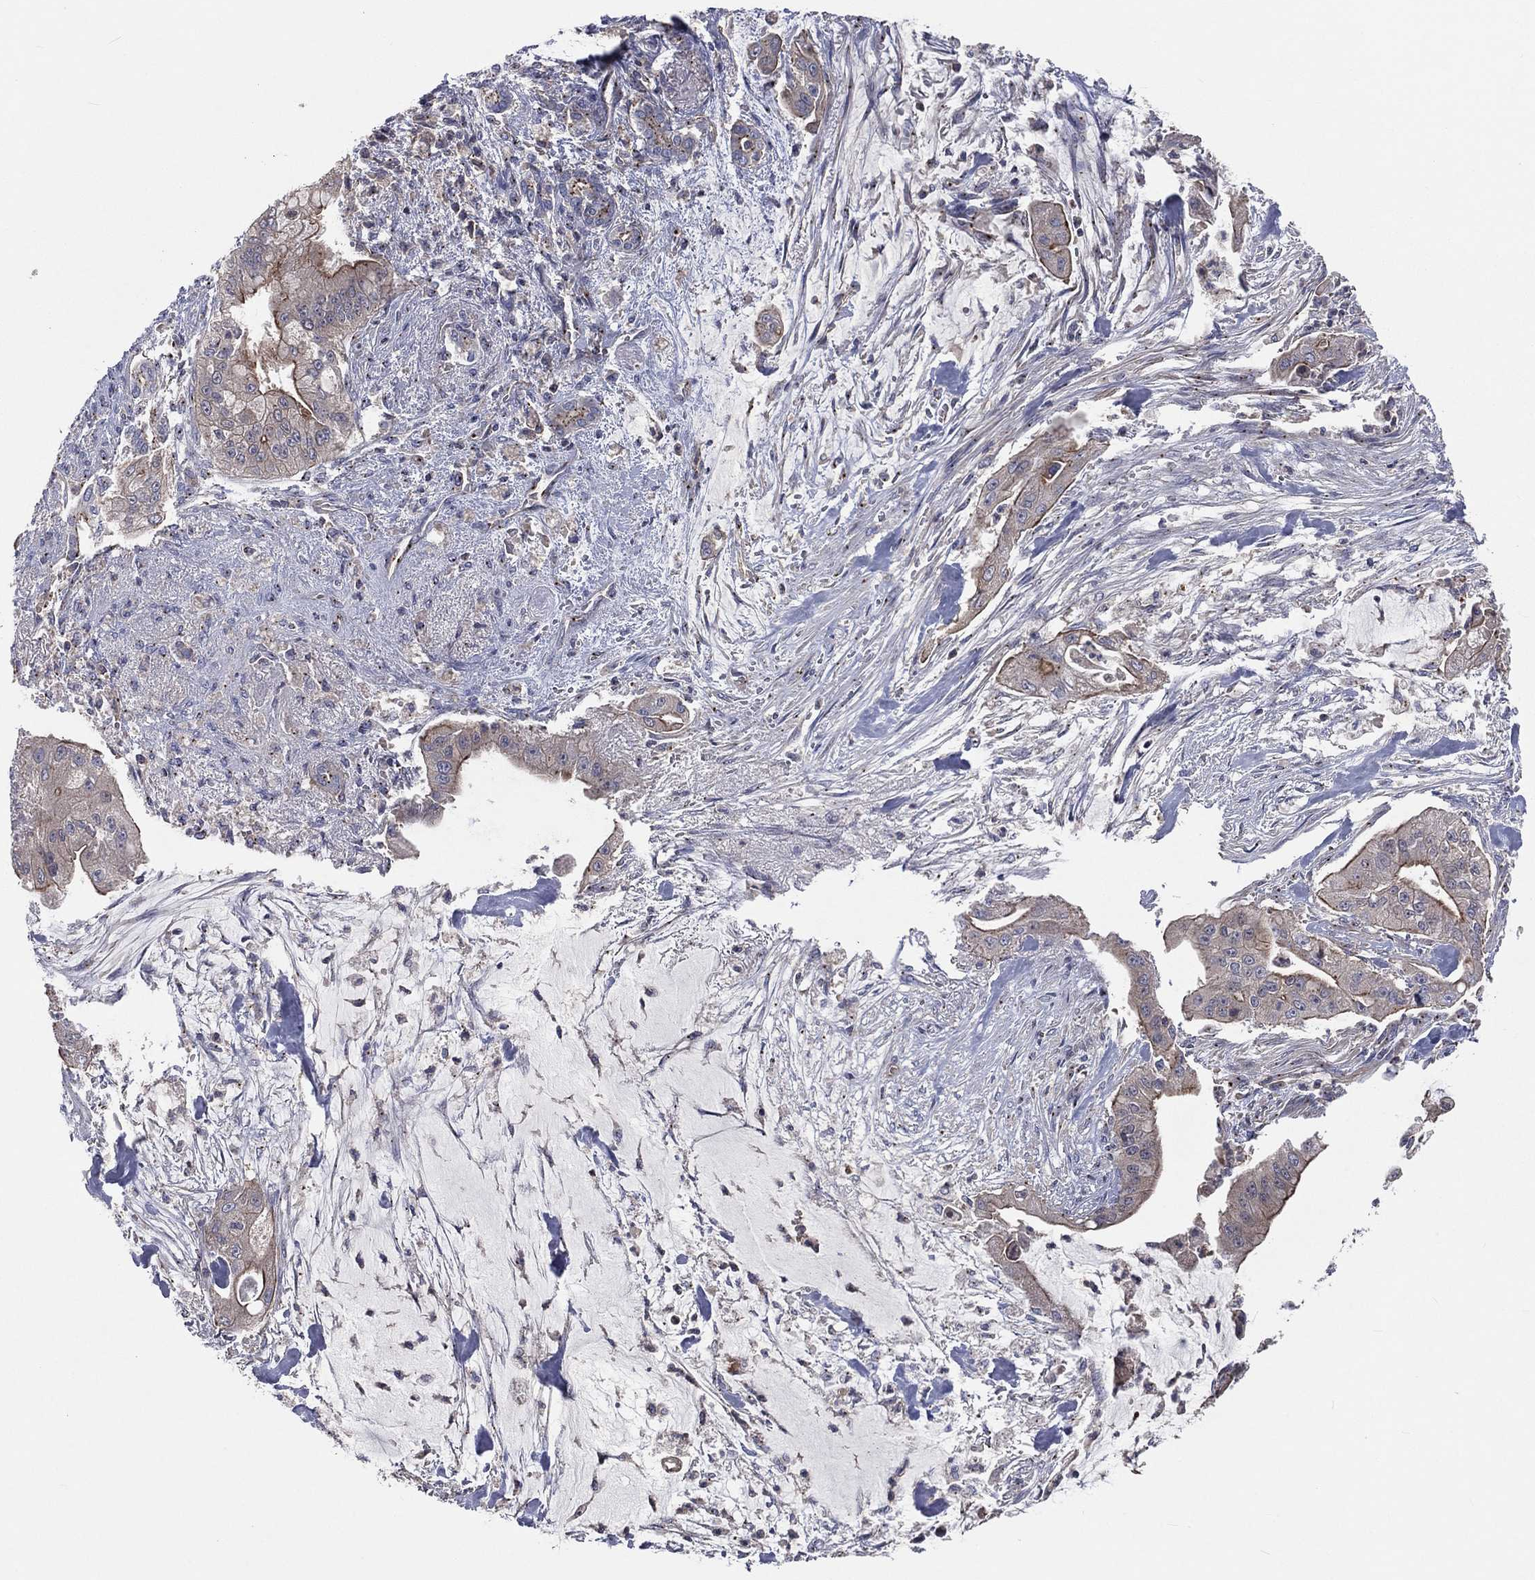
{"staining": {"intensity": "moderate", "quantity": "<25%", "location": "cytoplasmic/membranous"}, "tissue": "pancreatic cancer", "cell_type": "Tumor cells", "image_type": "cancer", "snomed": [{"axis": "morphology", "description": "Normal tissue, NOS"}, {"axis": "morphology", "description": "Inflammation, NOS"}, {"axis": "morphology", "description": "Adenocarcinoma, NOS"}, {"axis": "topography", "description": "Pancreas"}], "caption": "This histopathology image exhibits immunohistochemistry (IHC) staining of pancreatic cancer (adenocarcinoma), with low moderate cytoplasmic/membranous positivity in about <25% of tumor cells.", "gene": "CROCC", "patient": {"sex": "male", "age": 57}}